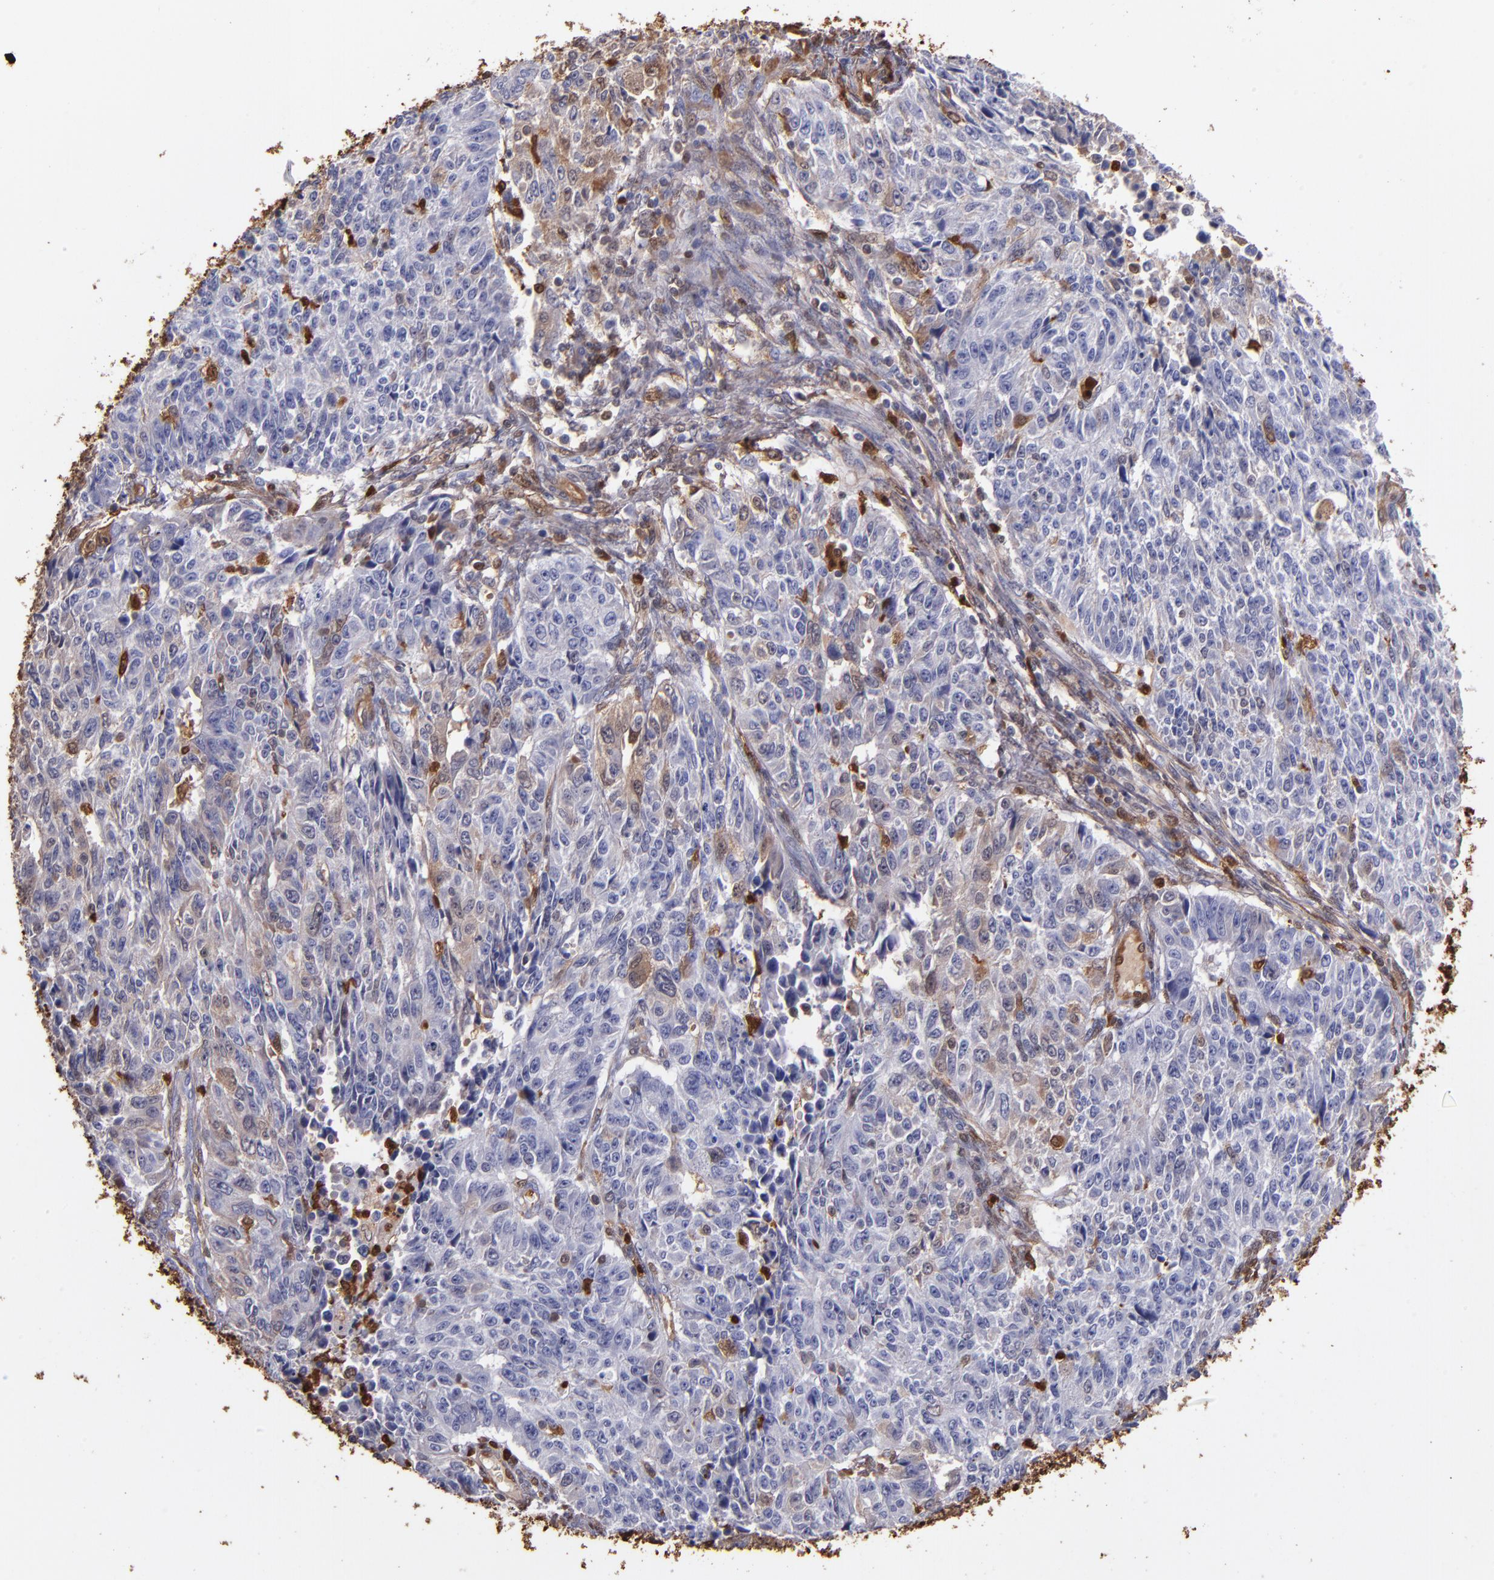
{"staining": {"intensity": "weak", "quantity": "<25%", "location": "cytoplasmic/membranous"}, "tissue": "endometrial cancer", "cell_type": "Tumor cells", "image_type": "cancer", "snomed": [{"axis": "morphology", "description": "Adenocarcinoma, NOS"}, {"axis": "topography", "description": "Endometrium"}], "caption": "DAB (3,3'-diaminobenzidine) immunohistochemical staining of human endometrial adenocarcinoma reveals no significant positivity in tumor cells. The staining was performed using DAB to visualize the protein expression in brown, while the nuclei were stained in blue with hematoxylin (Magnification: 20x).", "gene": "S100A6", "patient": {"sex": "female", "age": 42}}